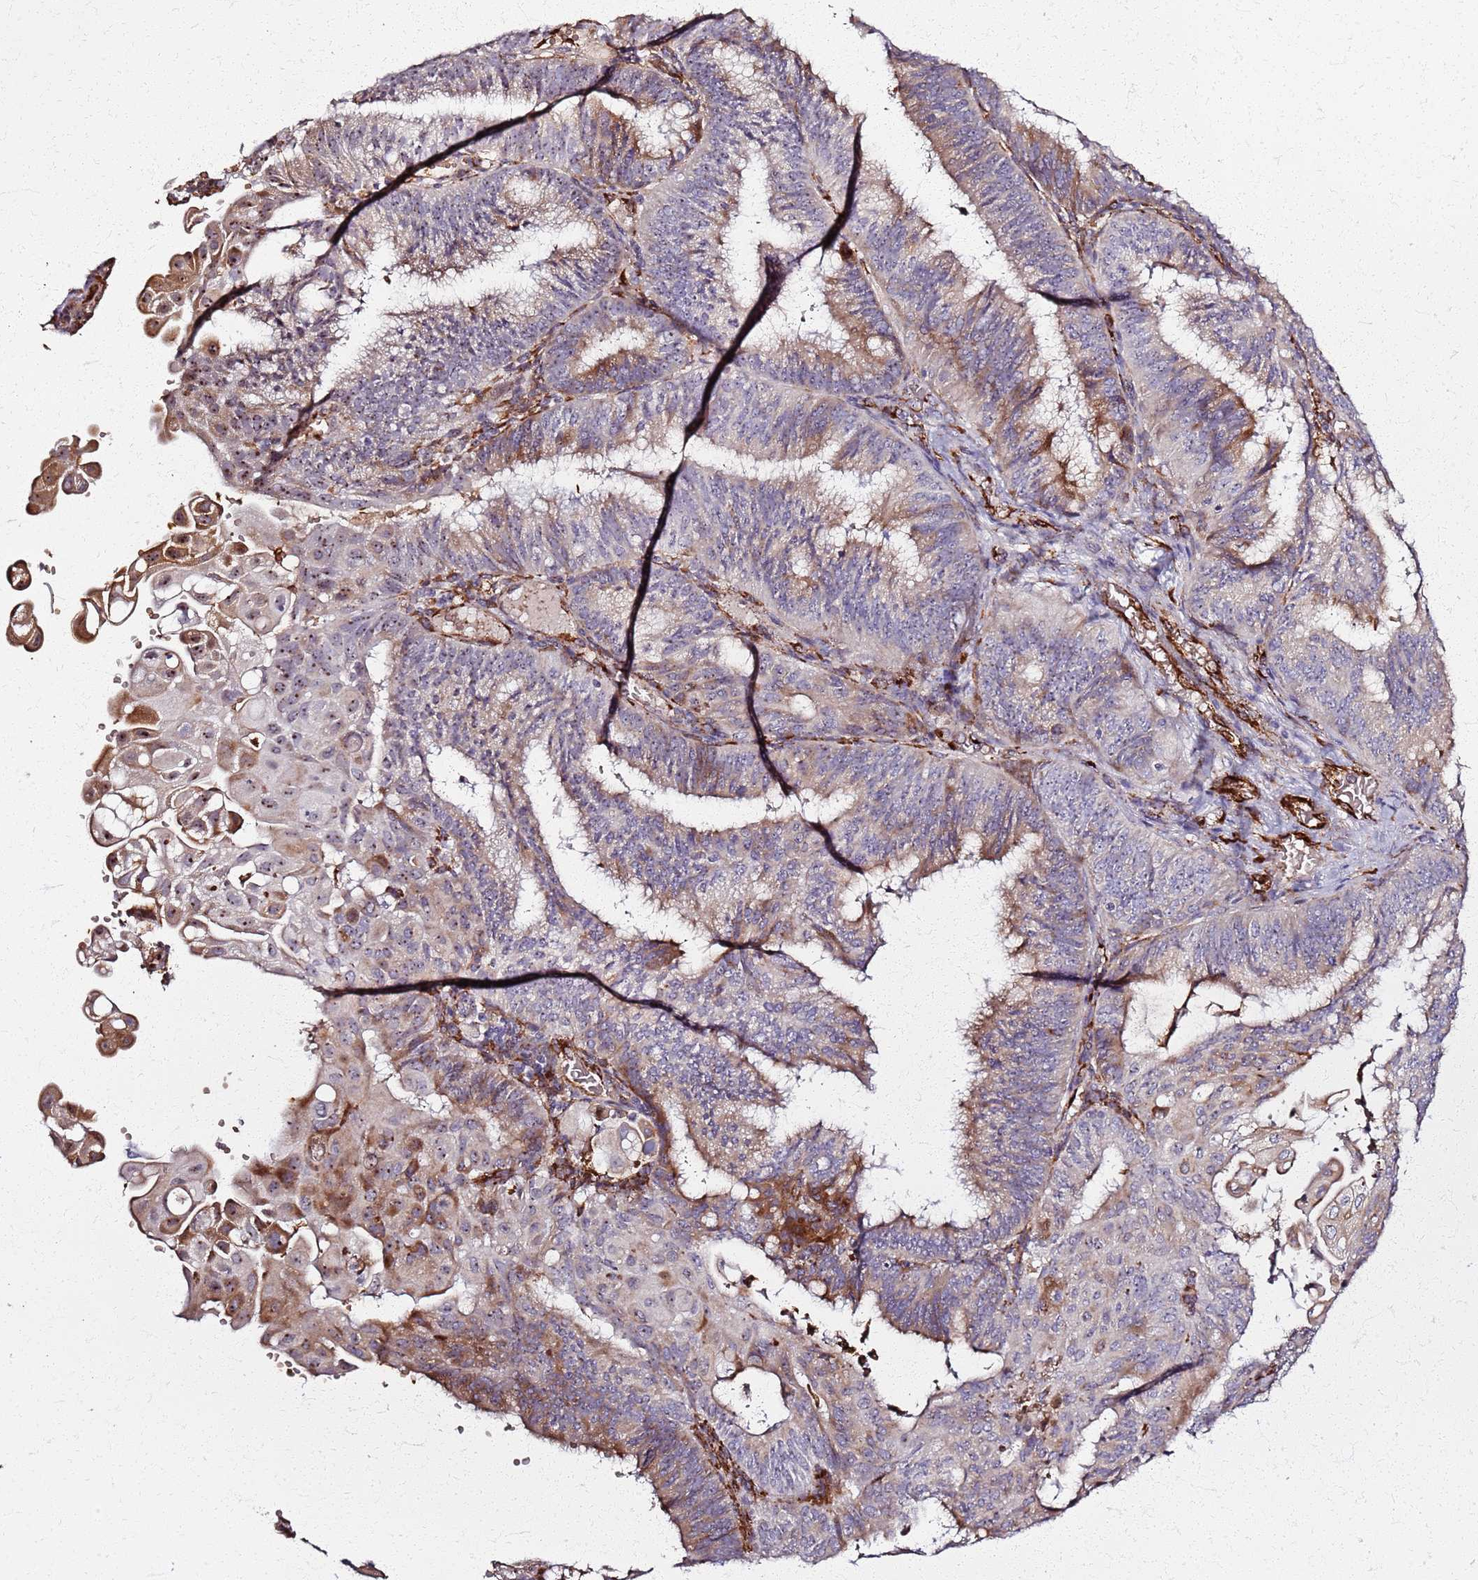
{"staining": {"intensity": "moderate", "quantity": "25%-75%", "location": "cytoplasmic/membranous,nuclear"}, "tissue": "endometrial cancer", "cell_type": "Tumor cells", "image_type": "cancer", "snomed": [{"axis": "morphology", "description": "Adenocarcinoma, NOS"}, {"axis": "topography", "description": "Endometrium"}], "caption": "IHC (DAB (3,3'-diaminobenzidine)) staining of endometrial cancer (adenocarcinoma) exhibits moderate cytoplasmic/membranous and nuclear protein staining in approximately 25%-75% of tumor cells.", "gene": "KRI1", "patient": {"sex": "female", "age": 49}}